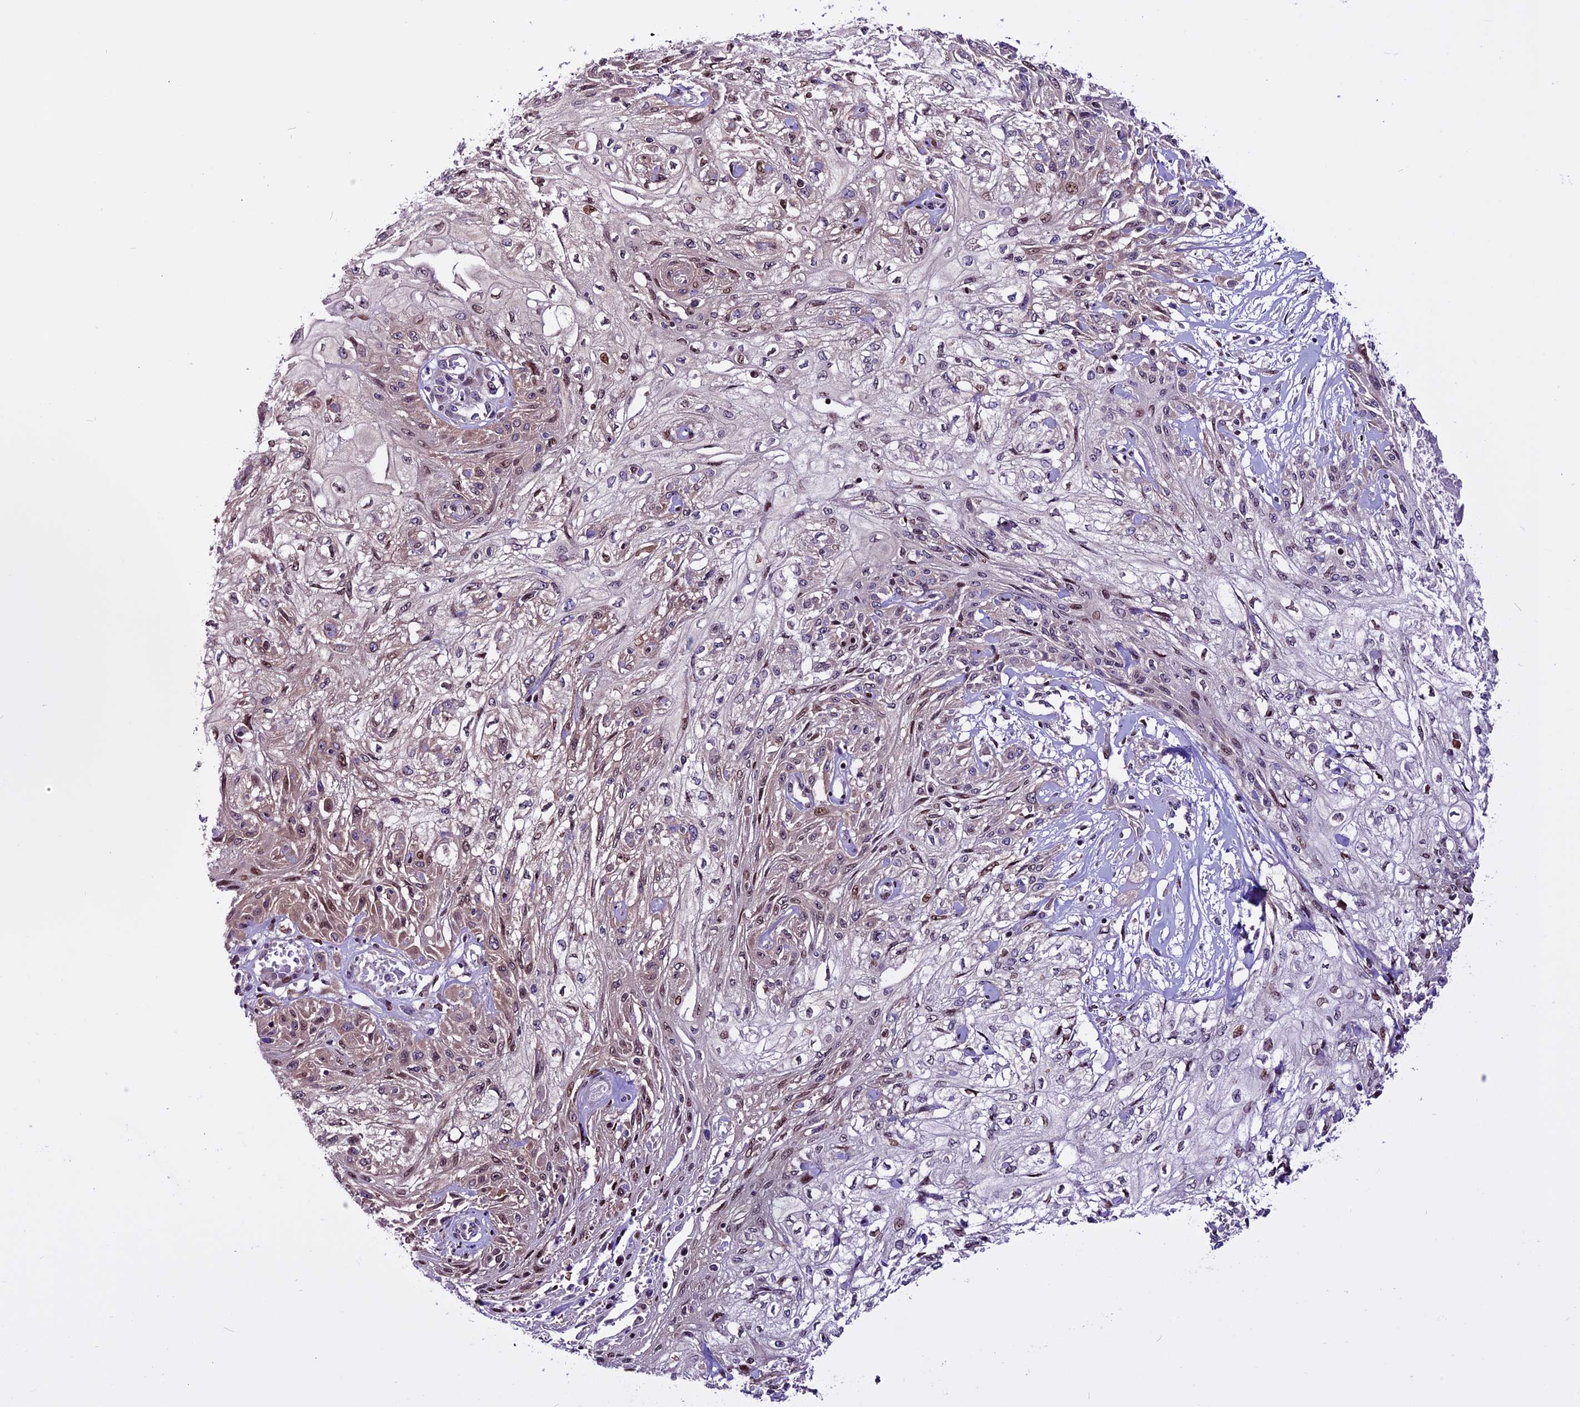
{"staining": {"intensity": "moderate", "quantity": "<25%", "location": "nuclear"}, "tissue": "skin cancer", "cell_type": "Tumor cells", "image_type": "cancer", "snomed": [{"axis": "morphology", "description": "Squamous cell carcinoma, NOS"}, {"axis": "morphology", "description": "Squamous cell carcinoma, metastatic, NOS"}, {"axis": "topography", "description": "Skin"}, {"axis": "topography", "description": "Lymph node"}], "caption": "High-magnification brightfield microscopy of skin cancer (metastatic squamous cell carcinoma) stained with DAB (3,3'-diaminobenzidine) (brown) and counterstained with hematoxylin (blue). tumor cells exhibit moderate nuclear expression is identified in approximately<25% of cells.", "gene": "RINL", "patient": {"sex": "male", "age": 75}}